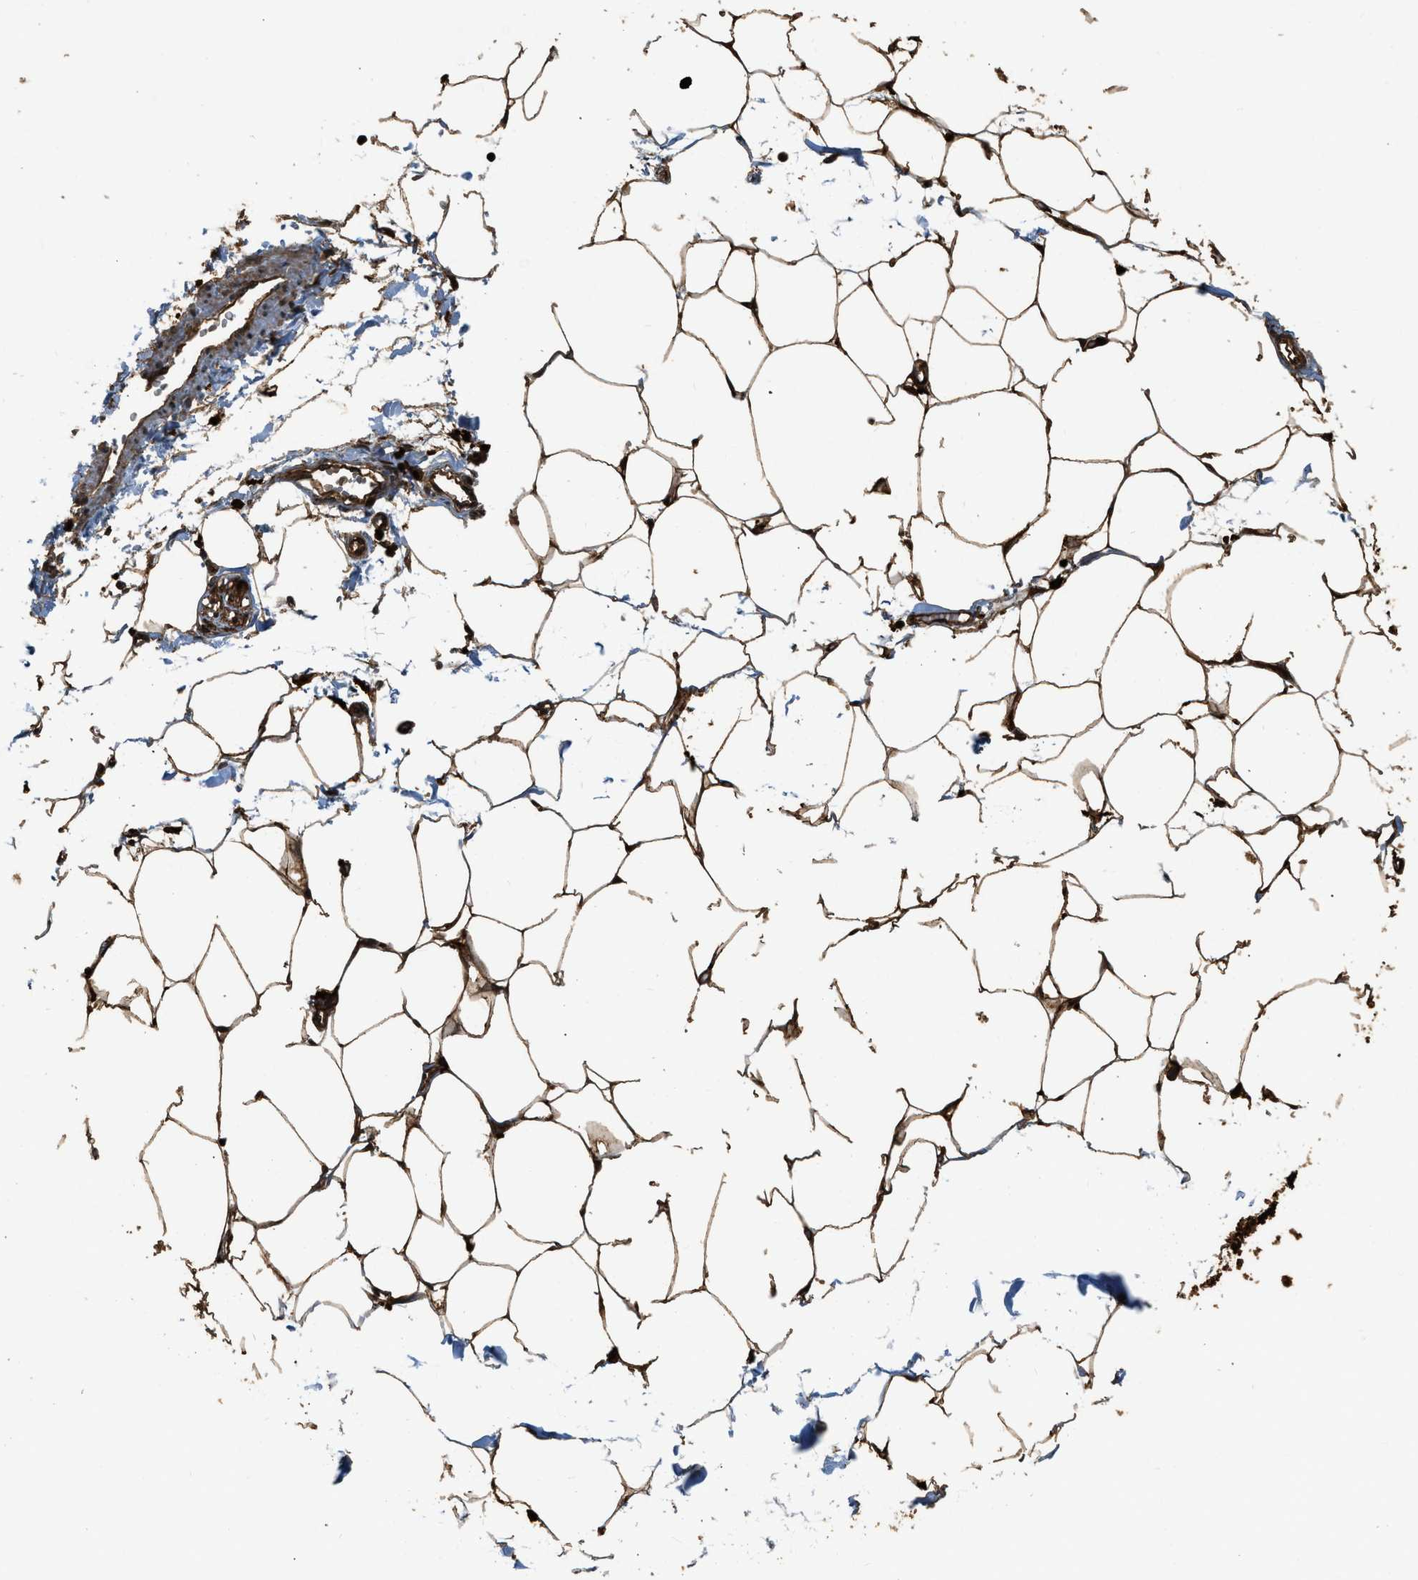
{"staining": {"intensity": "strong", "quantity": ">75%", "location": "cytoplasmic/membranous,nuclear"}, "tissue": "adipose tissue", "cell_type": "Adipocytes", "image_type": "normal", "snomed": [{"axis": "morphology", "description": "Normal tissue, NOS"}, {"axis": "morphology", "description": "Adenocarcinoma, NOS"}, {"axis": "topography", "description": "Colon"}, {"axis": "topography", "description": "Peripheral nerve tissue"}], "caption": "Strong cytoplasmic/membranous,nuclear expression is seen in approximately >75% of adipocytes in unremarkable adipose tissue.", "gene": "RAP2A", "patient": {"sex": "male", "age": 14}}